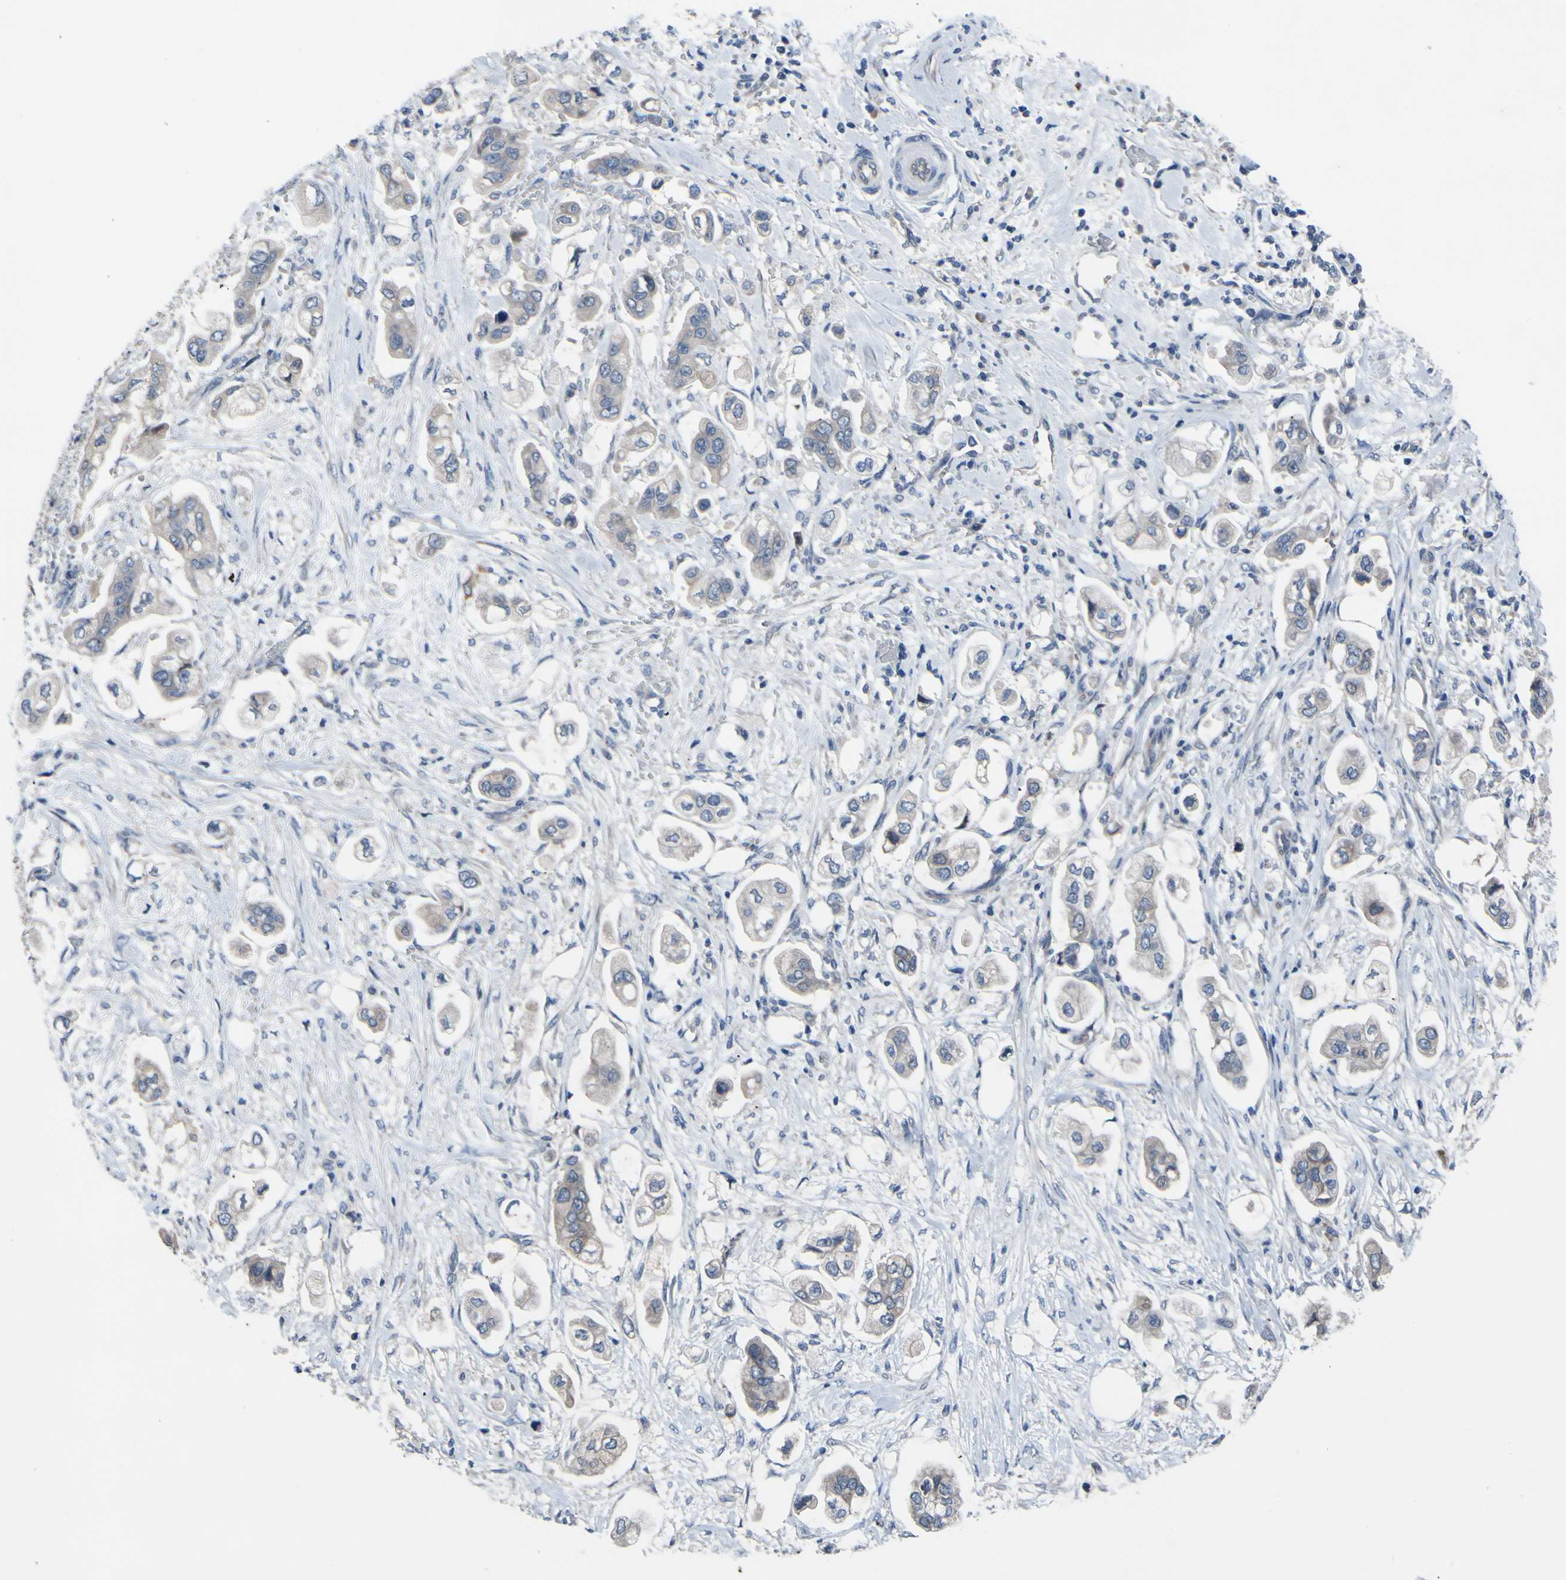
{"staining": {"intensity": "weak", "quantity": "<25%", "location": "cytoplasmic/membranous"}, "tissue": "stomach cancer", "cell_type": "Tumor cells", "image_type": "cancer", "snomed": [{"axis": "morphology", "description": "Adenocarcinoma, NOS"}, {"axis": "topography", "description": "Stomach"}], "caption": "Stomach adenocarcinoma was stained to show a protein in brown. There is no significant expression in tumor cells.", "gene": "PRXL2A", "patient": {"sex": "male", "age": 62}}